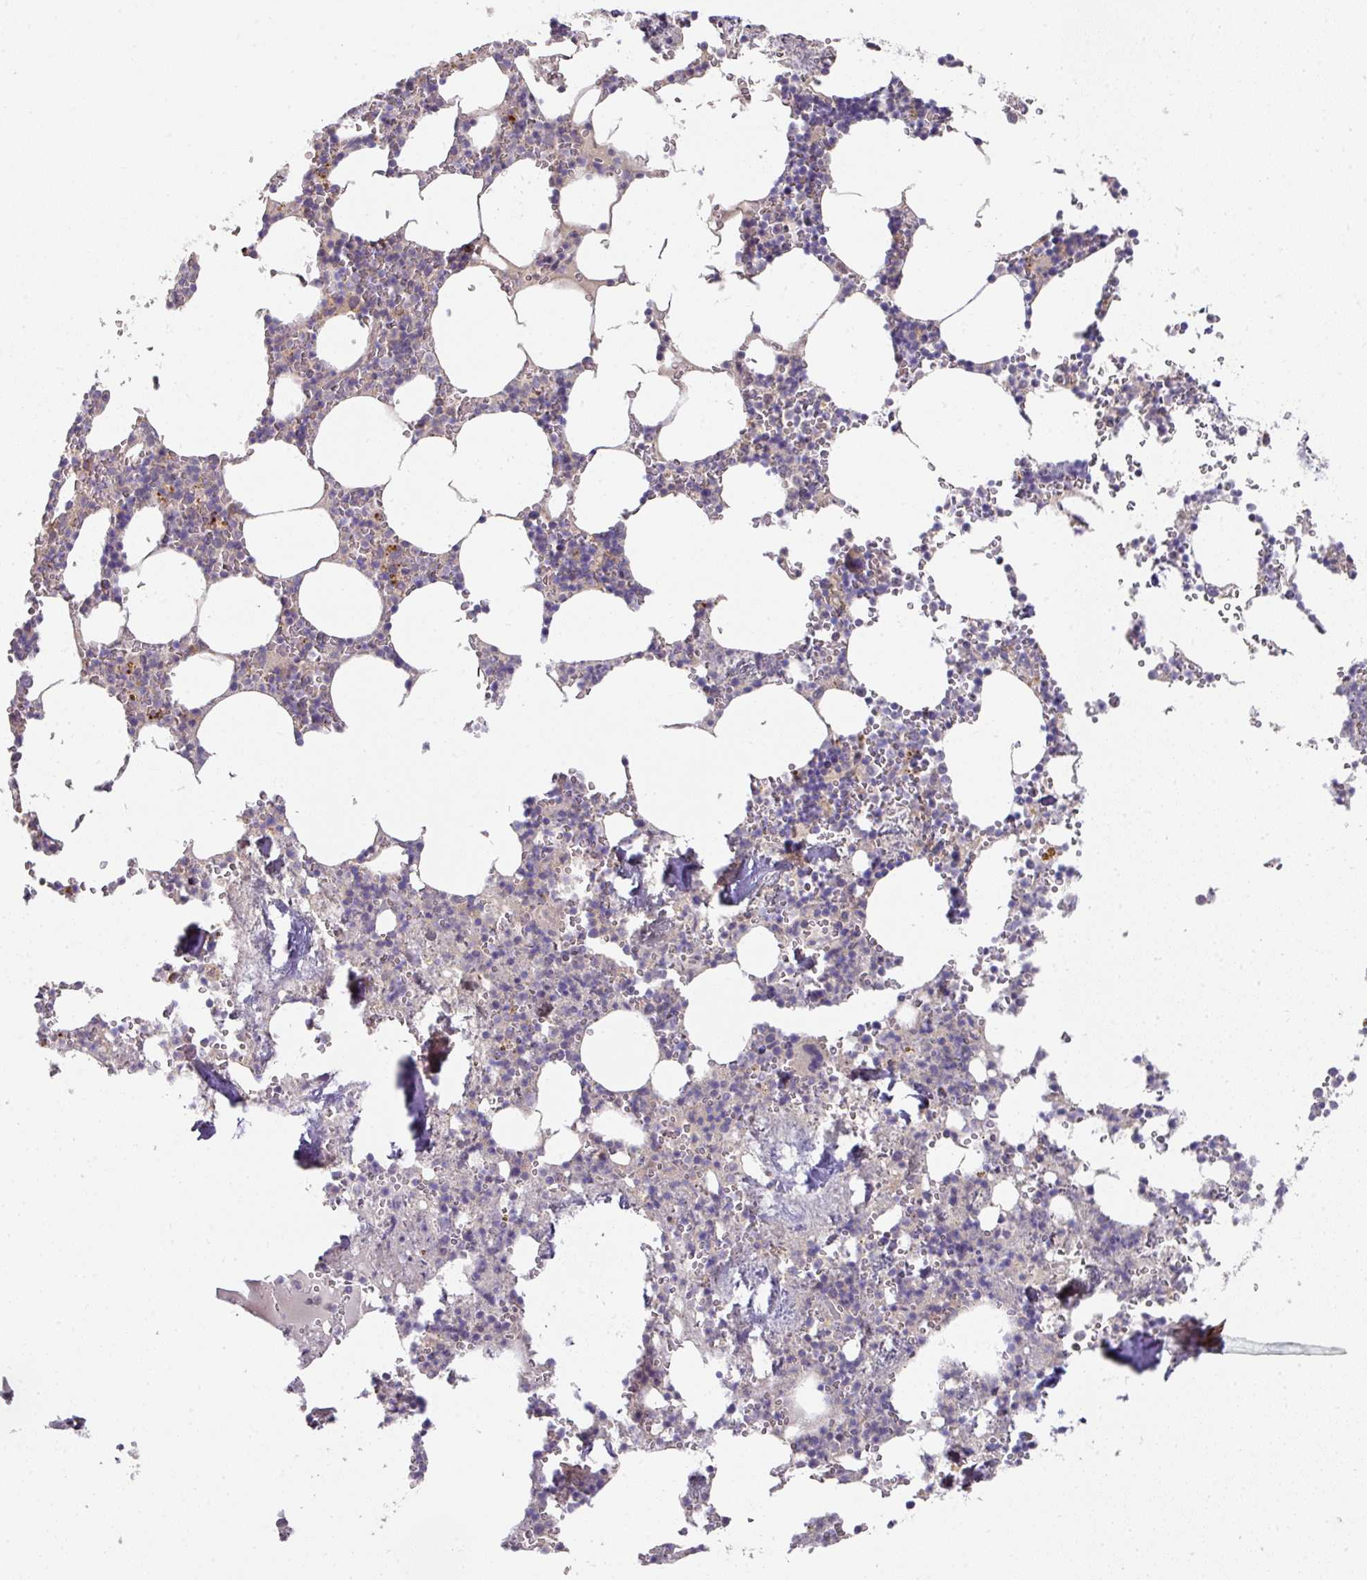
{"staining": {"intensity": "negative", "quantity": "none", "location": "none"}, "tissue": "bone marrow", "cell_type": "Hematopoietic cells", "image_type": "normal", "snomed": [{"axis": "morphology", "description": "Normal tissue, NOS"}, {"axis": "topography", "description": "Bone marrow"}], "caption": "An immunohistochemistry photomicrograph of normal bone marrow is shown. There is no staining in hematopoietic cells of bone marrow. (DAB (3,3'-diaminobenzidine) immunohistochemistry visualized using brightfield microscopy, high magnification).", "gene": "TARM1", "patient": {"sex": "male", "age": 54}}